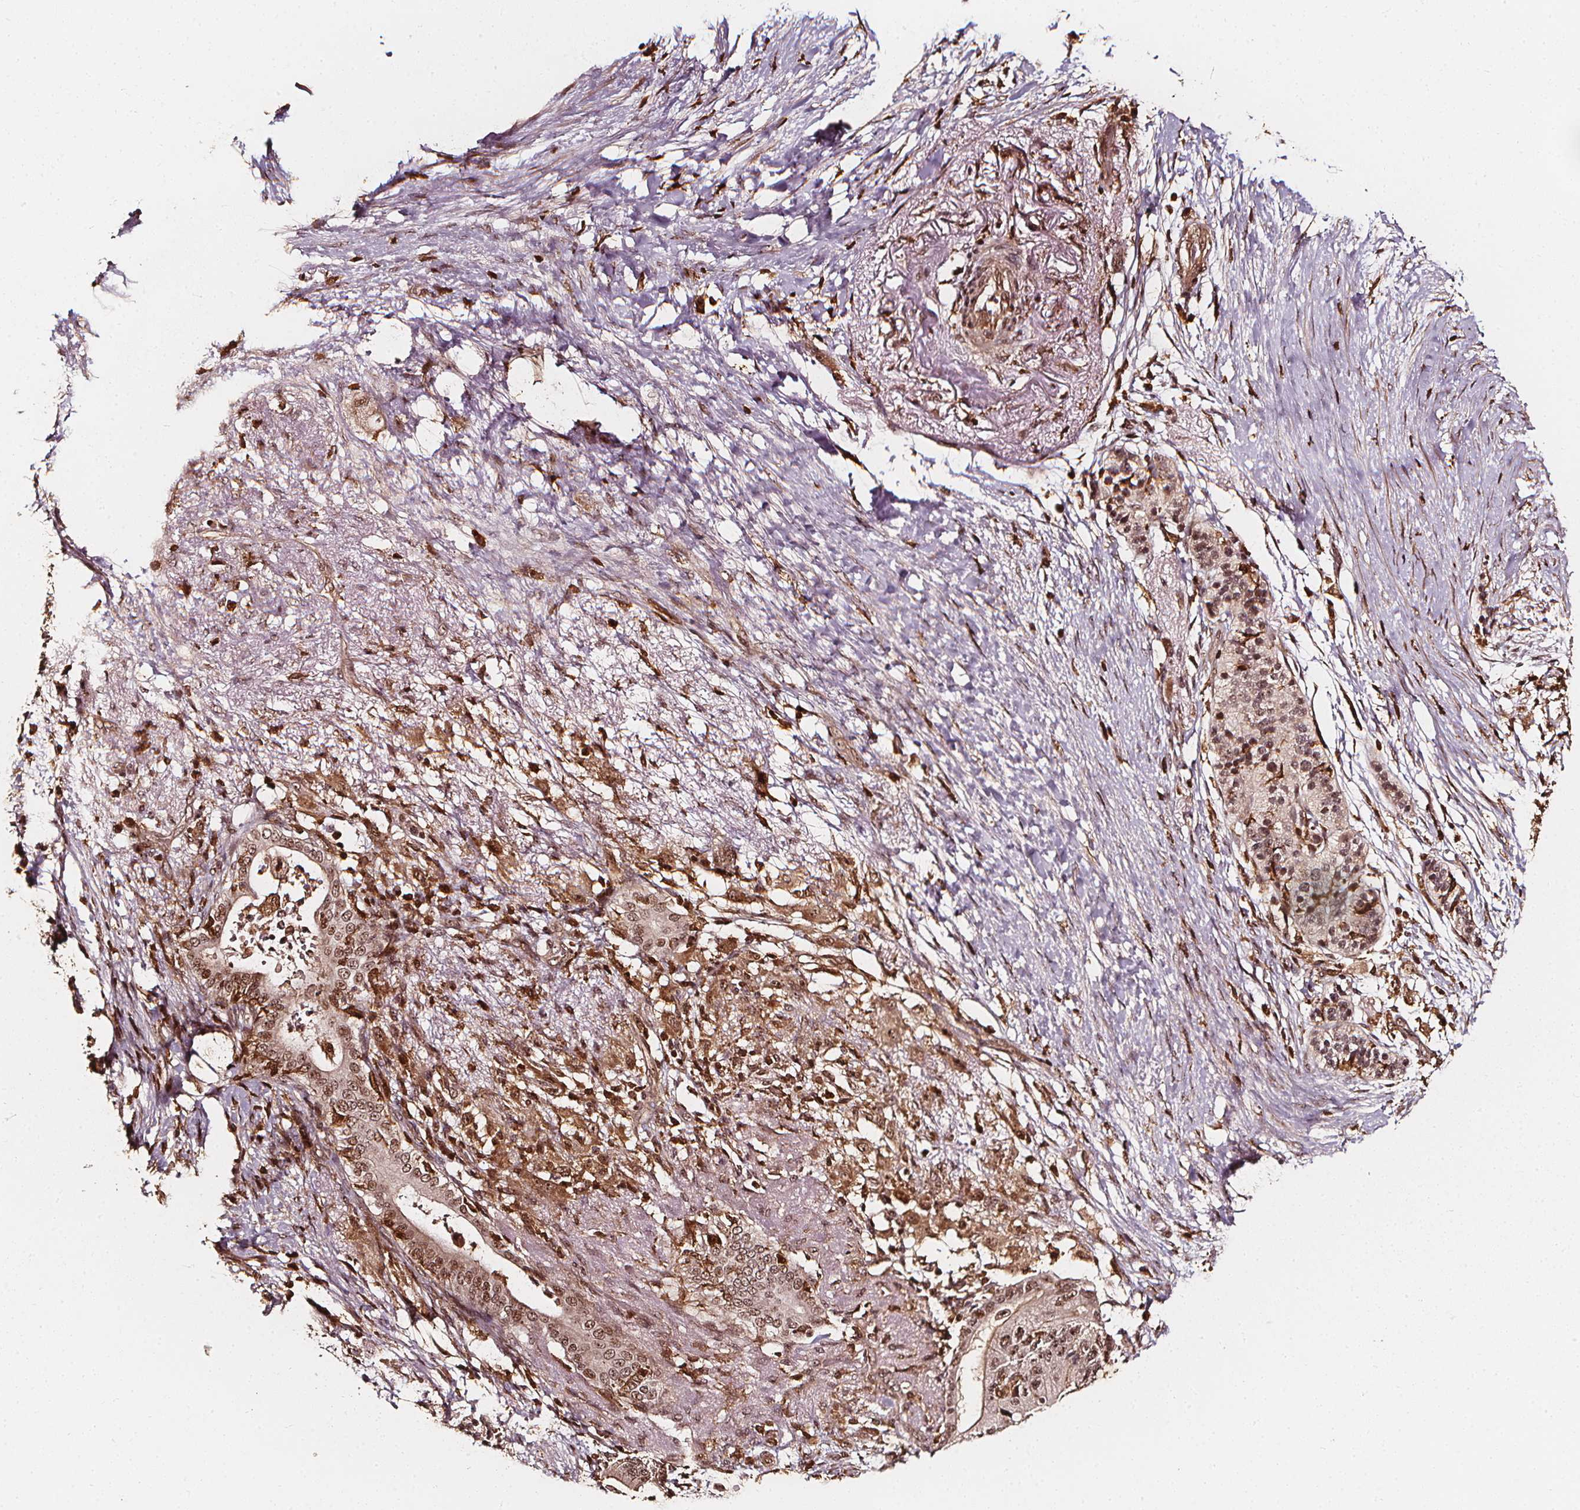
{"staining": {"intensity": "moderate", "quantity": ">75%", "location": "cytoplasmic/membranous,nuclear"}, "tissue": "pancreatic cancer", "cell_type": "Tumor cells", "image_type": "cancer", "snomed": [{"axis": "morphology", "description": "Adenocarcinoma, NOS"}, {"axis": "topography", "description": "Pancreas"}], "caption": "This is an image of IHC staining of pancreatic cancer, which shows moderate expression in the cytoplasmic/membranous and nuclear of tumor cells.", "gene": "EXOSC9", "patient": {"sex": "female", "age": 72}}